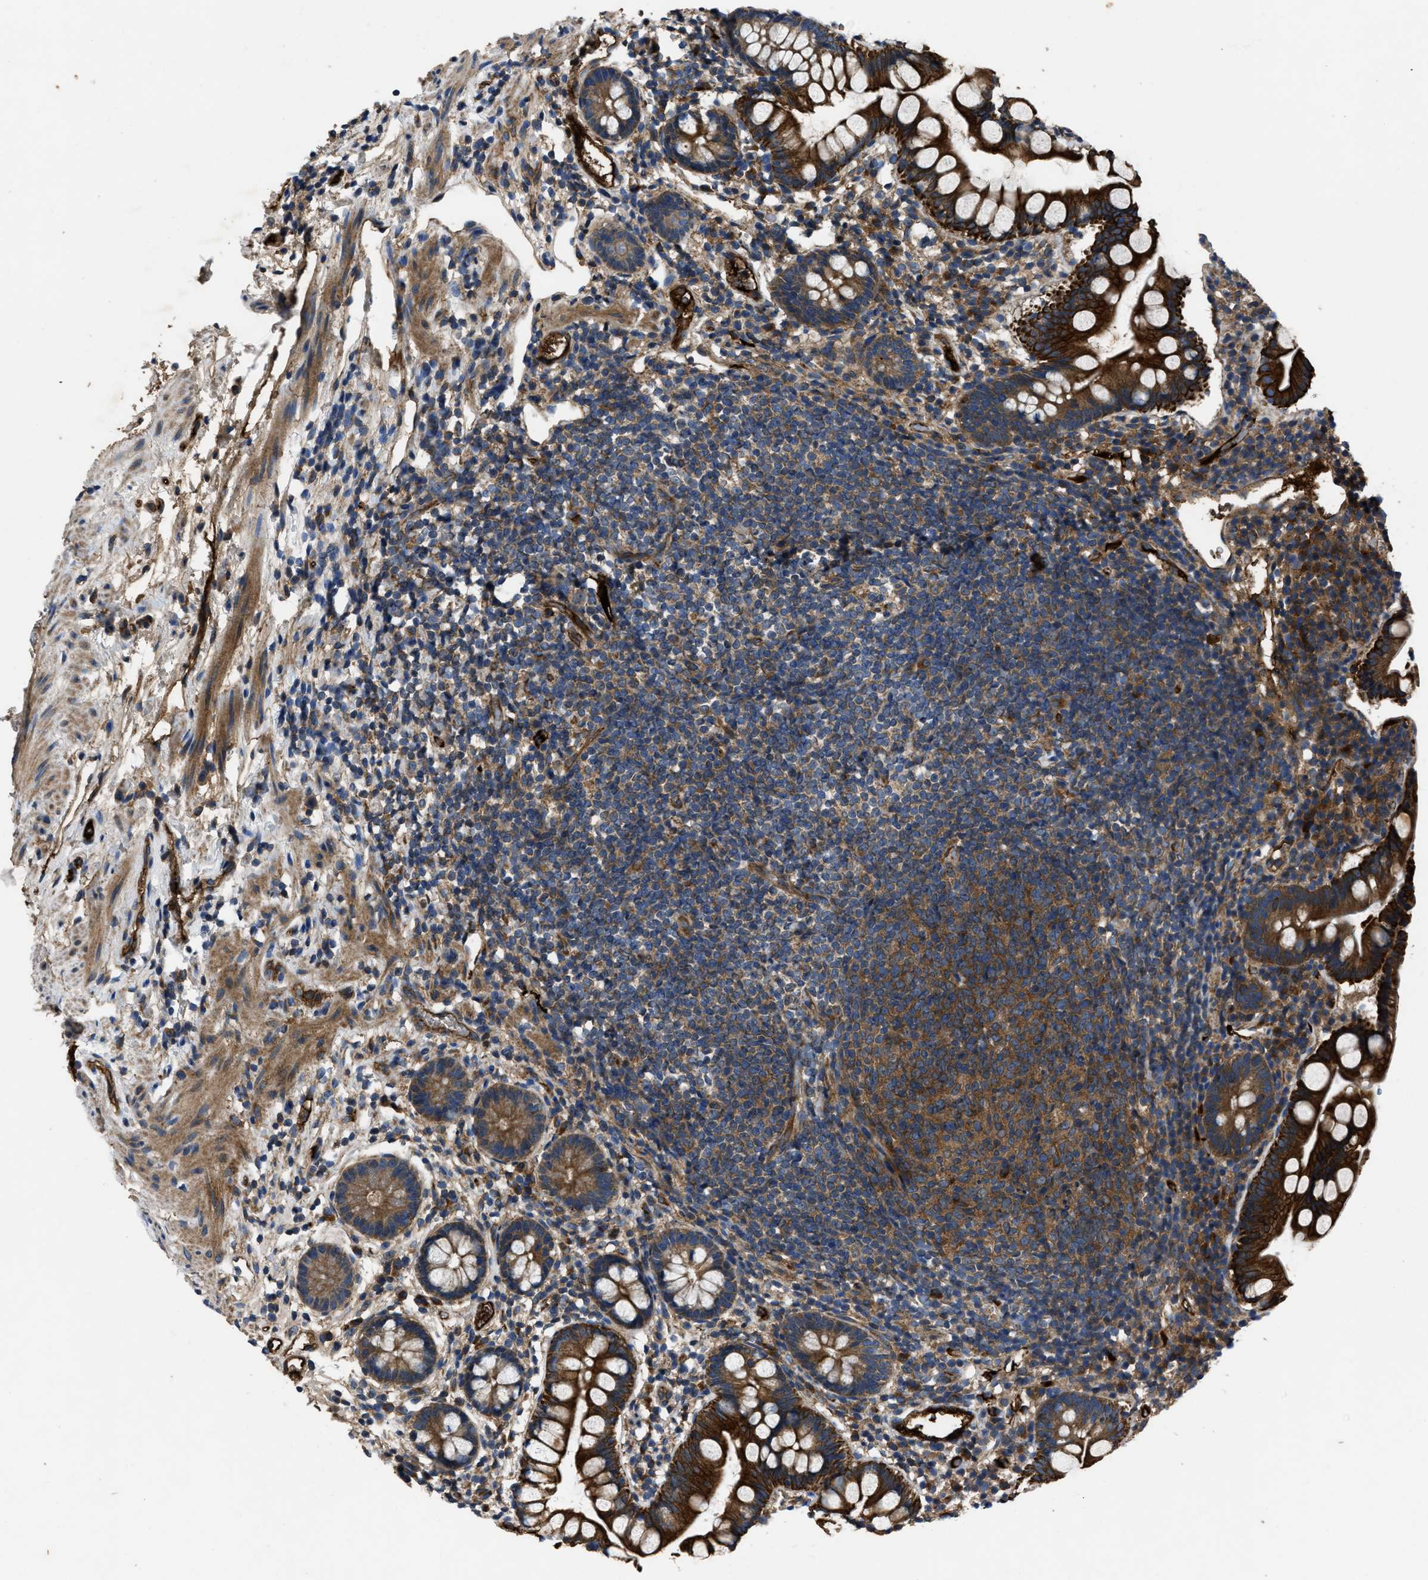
{"staining": {"intensity": "strong", "quantity": ">75%", "location": "cytoplasmic/membranous"}, "tissue": "small intestine", "cell_type": "Glandular cells", "image_type": "normal", "snomed": [{"axis": "morphology", "description": "Normal tissue, NOS"}, {"axis": "topography", "description": "Small intestine"}], "caption": "High-power microscopy captured an IHC micrograph of normal small intestine, revealing strong cytoplasmic/membranous expression in about >75% of glandular cells.", "gene": "ERC1", "patient": {"sex": "female", "age": 84}}